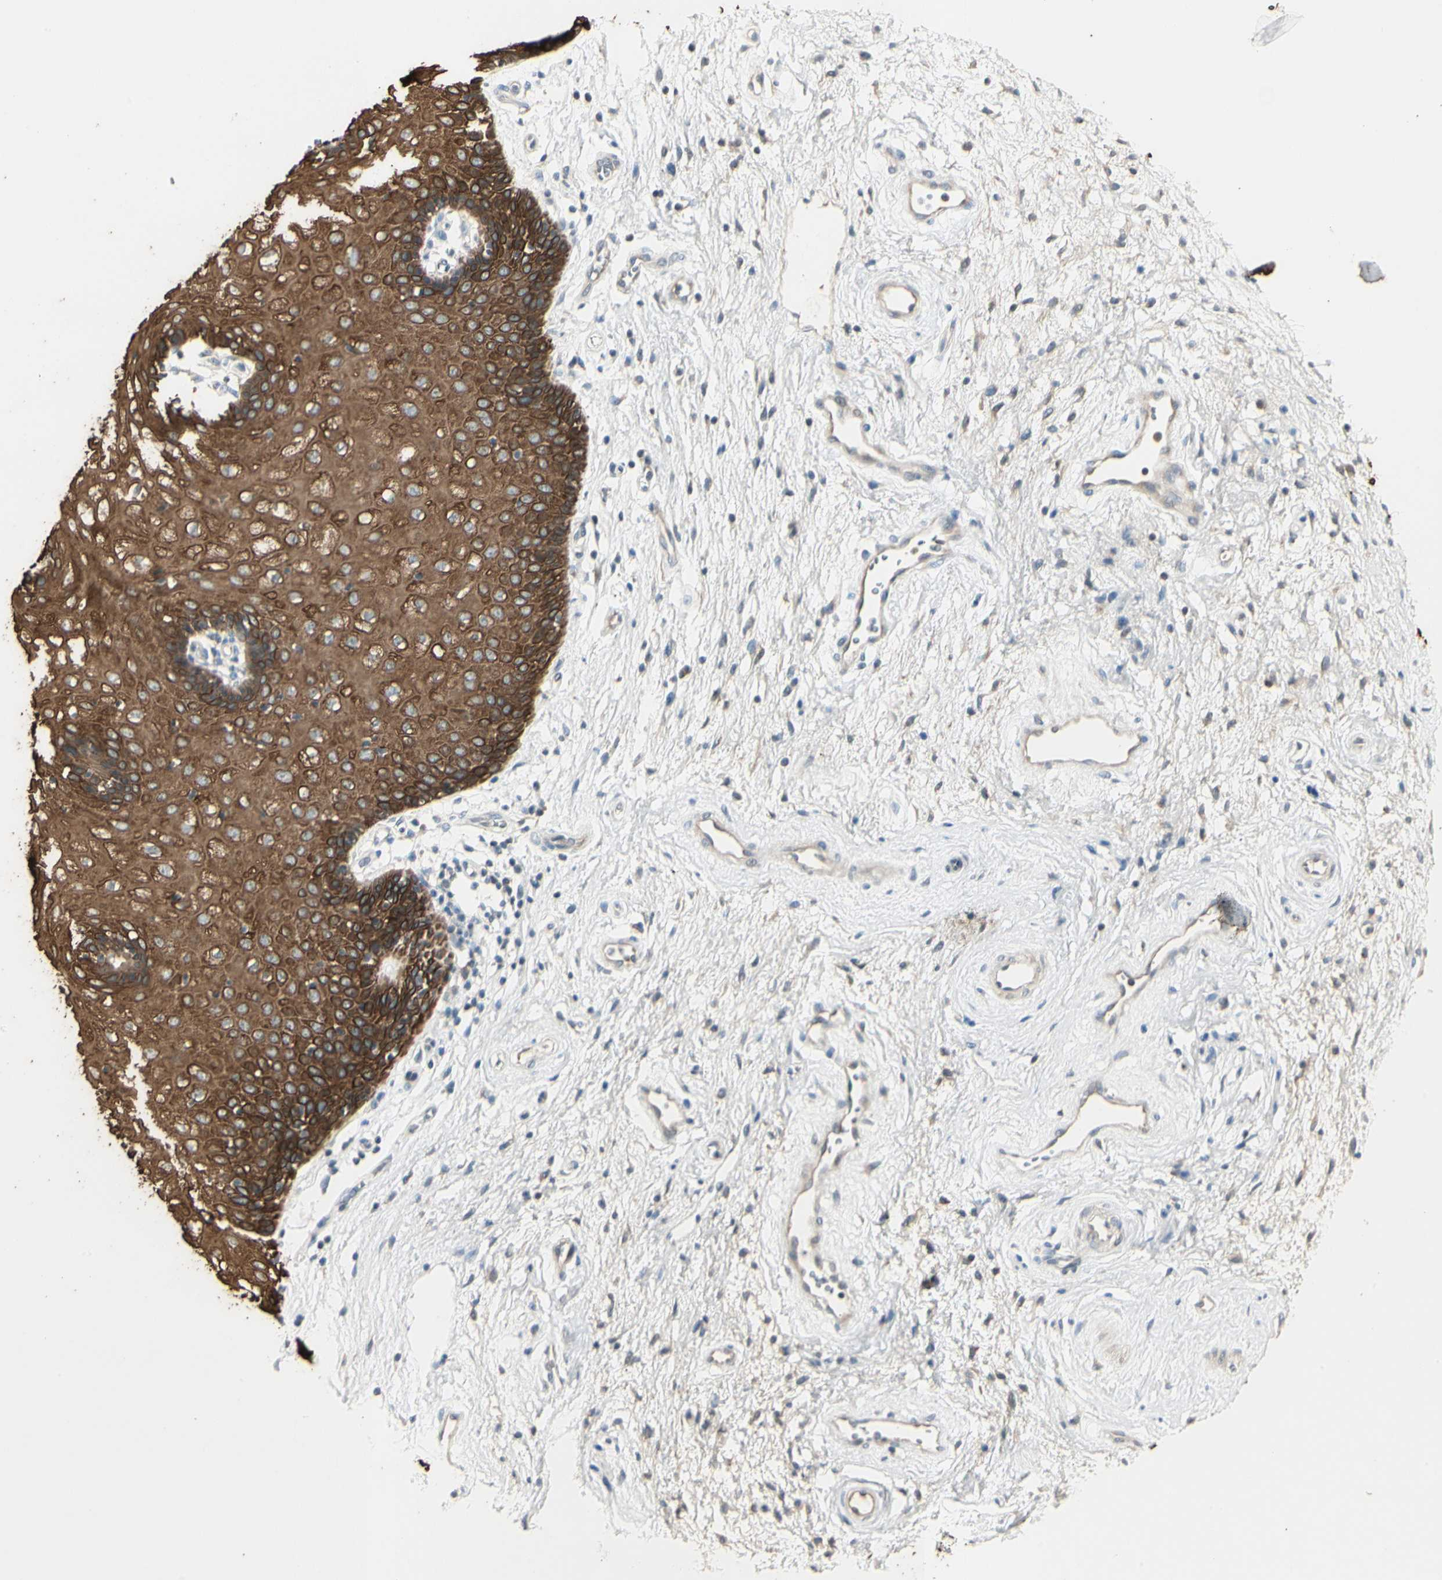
{"staining": {"intensity": "strong", "quantity": ">75%", "location": "cytoplasmic/membranous"}, "tissue": "vagina", "cell_type": "Squamous epithelial cells", "image_type": "normal", "snomed": [{"axis": "morphology", "description": "Normal tissue, NOS"}, {"axis": "topography", "description": "Vagina"}], "caption": "This micrograph displays immunohistochemistry (IHC) staining of unremarkable vagina, with high strong cytoplasmic/membranous staining in approximately >75% of squamous epithelial cells.", "gene": "SKIL", "patient": {"sex": "female", "age": 34}}